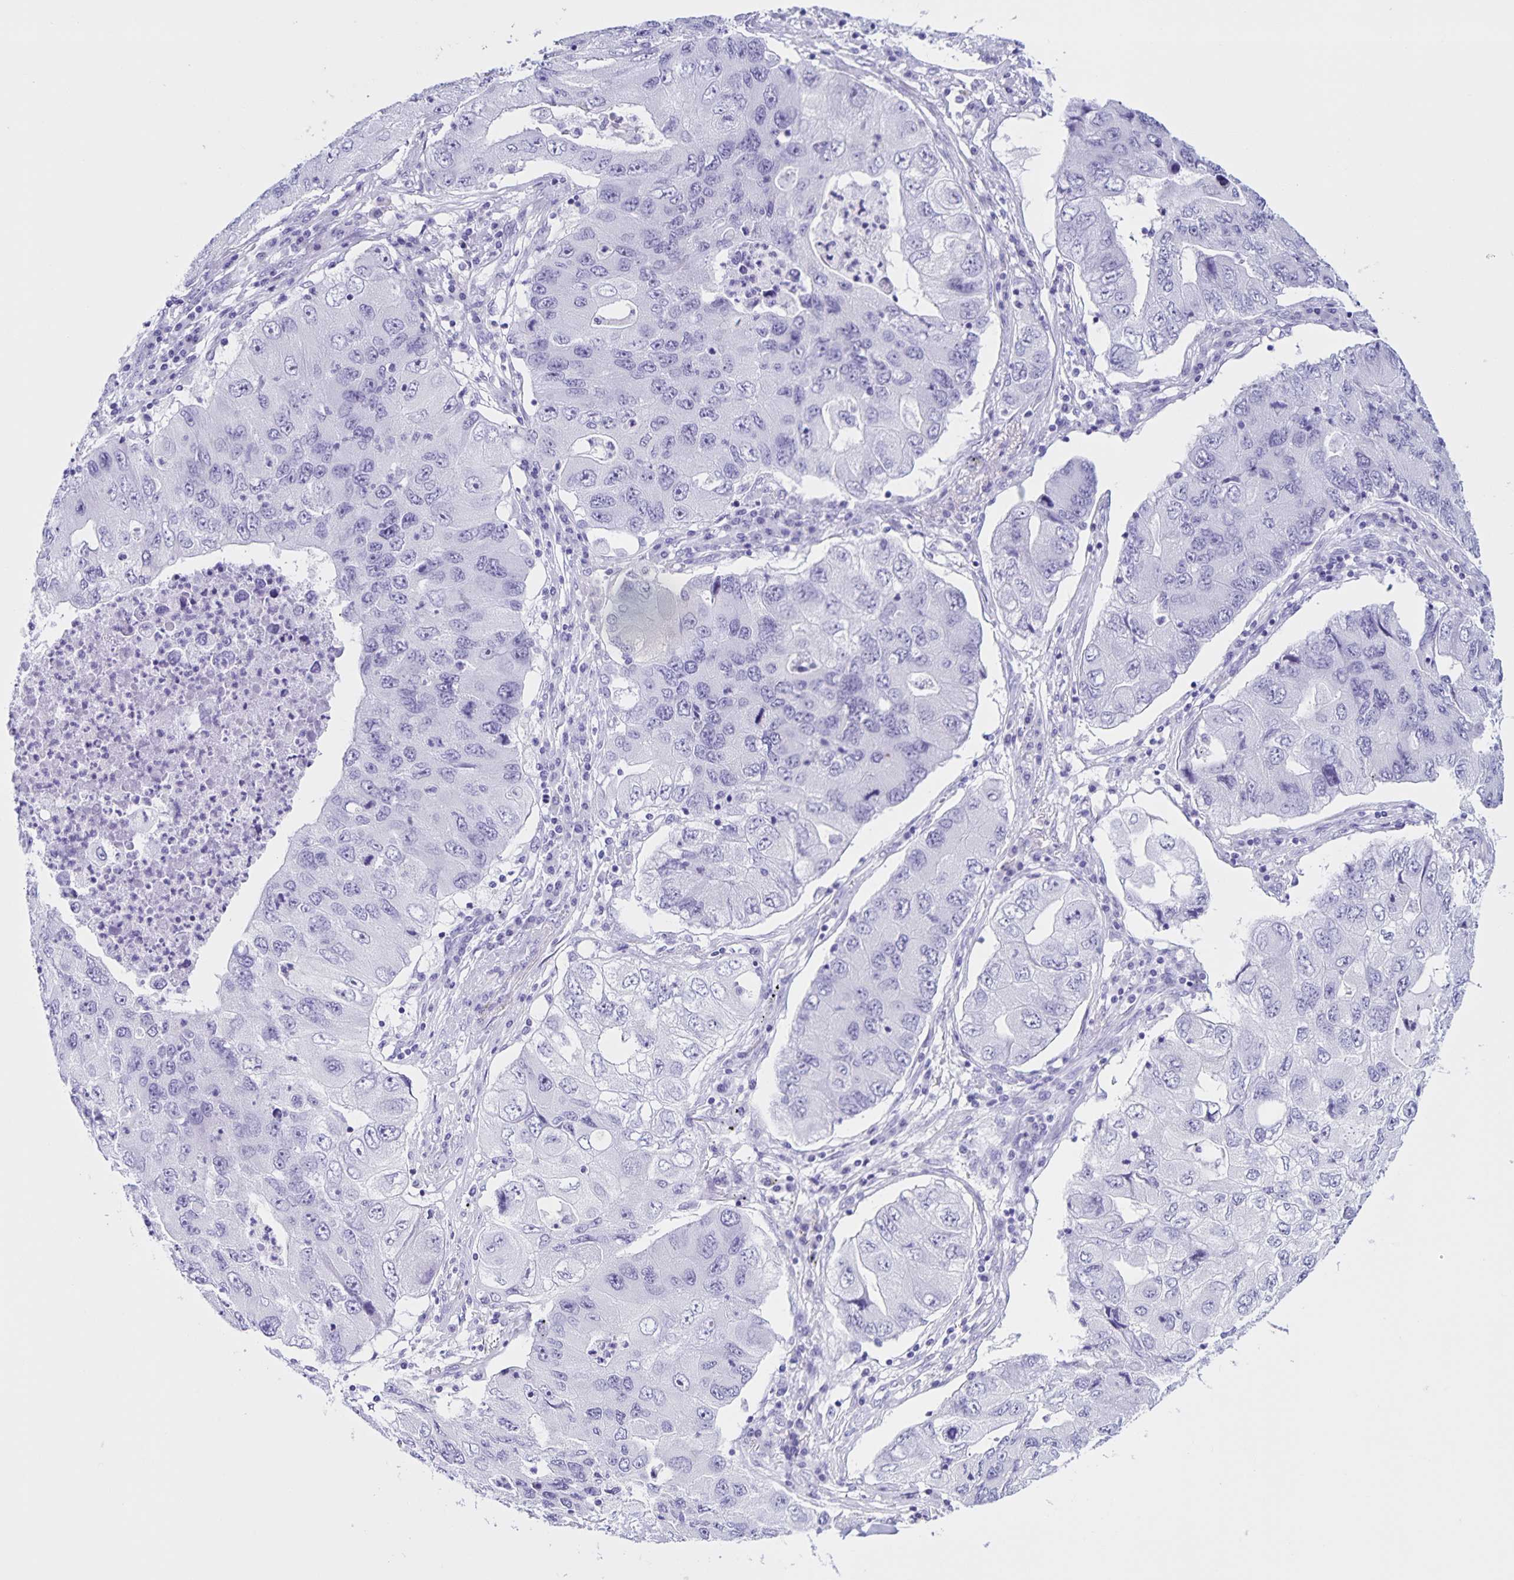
{"staining": {"intensity": "negative", "quantity": "none", "location": "none"}, "tissue": "lung cancer", "cell_type": "Tumor cells", "image_type": "cancer", "snomed": [{"axis": "morphology", "description": "Adenocarcinoma, NOS"}, {"axis": "morphology", "description": "Adenocarcinoma, metastatic, NOS"}, {"axis": "topography", "description": "Lymph node"}, {"axis": "topography", "description": "Lung"}], "caption": "Lung cancer (adenocarcinoma) stained for a protein using immunohistochemistry (IHC) reveals no staining tumor cells.", "gene": "FAM170A", "patient": {"sex": "female", "age": 54}}